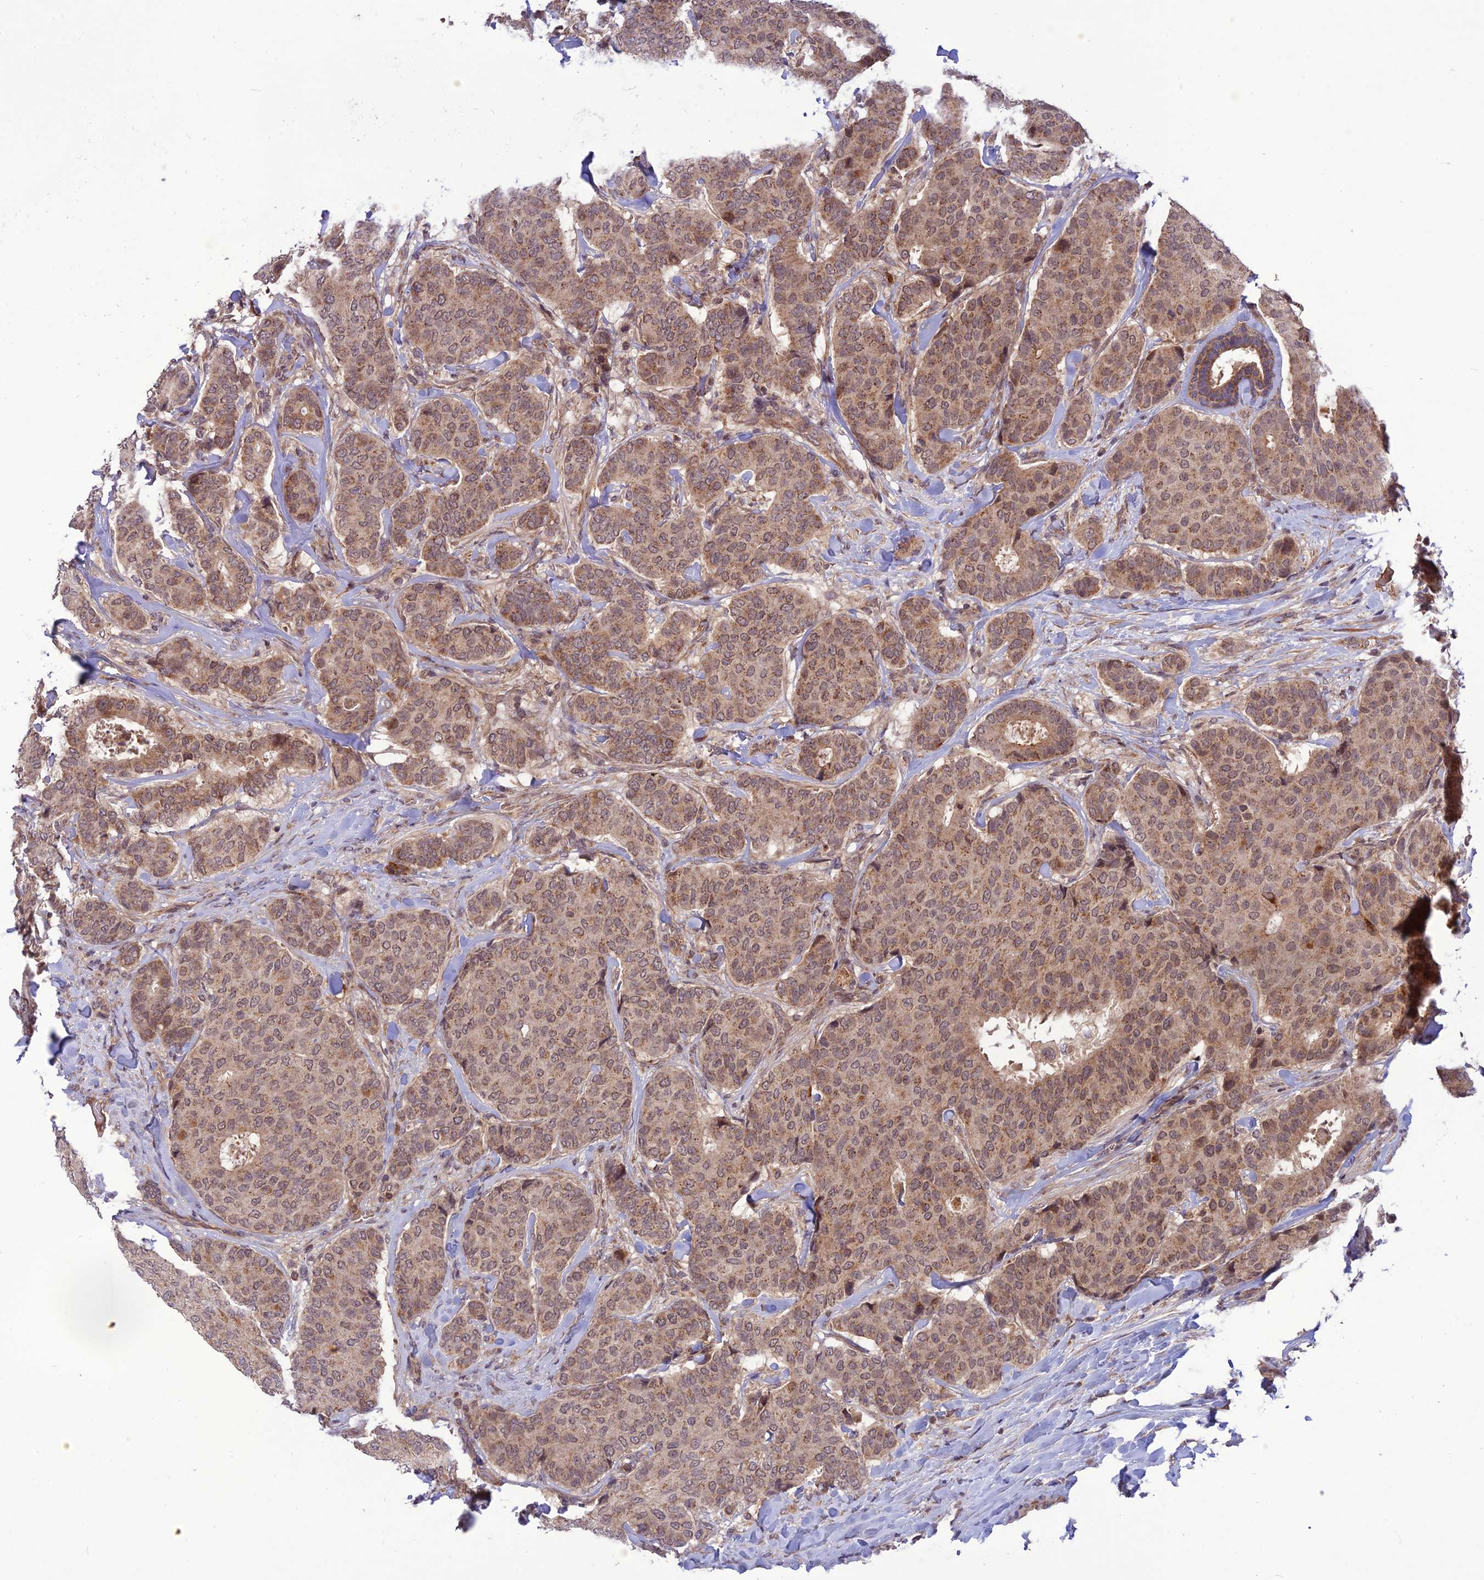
{"staining": {"intensity": "weak", "quantity": ">75%", "location": "cytoplasmic/membranous,nuclear"}, "tissue": "breast cancer", "cell_type": "Tumor cells", "image_type": "cancer", "snomed": [{"axis": "morphology", "description": "Duct carcinoma"}, {"axis": "topography", "description": "Breast"}], "caption": "Tumor cells reveal weak cytoplasmic/membranous and nuclear positivity in about >75% of cells in breast cancer (invasive ductal carcinoma). (DAB IHC with brightfield microscopy, high magnification).", "gene": "NDUFC1", "patient": {"sex": "female", "age": 75}}